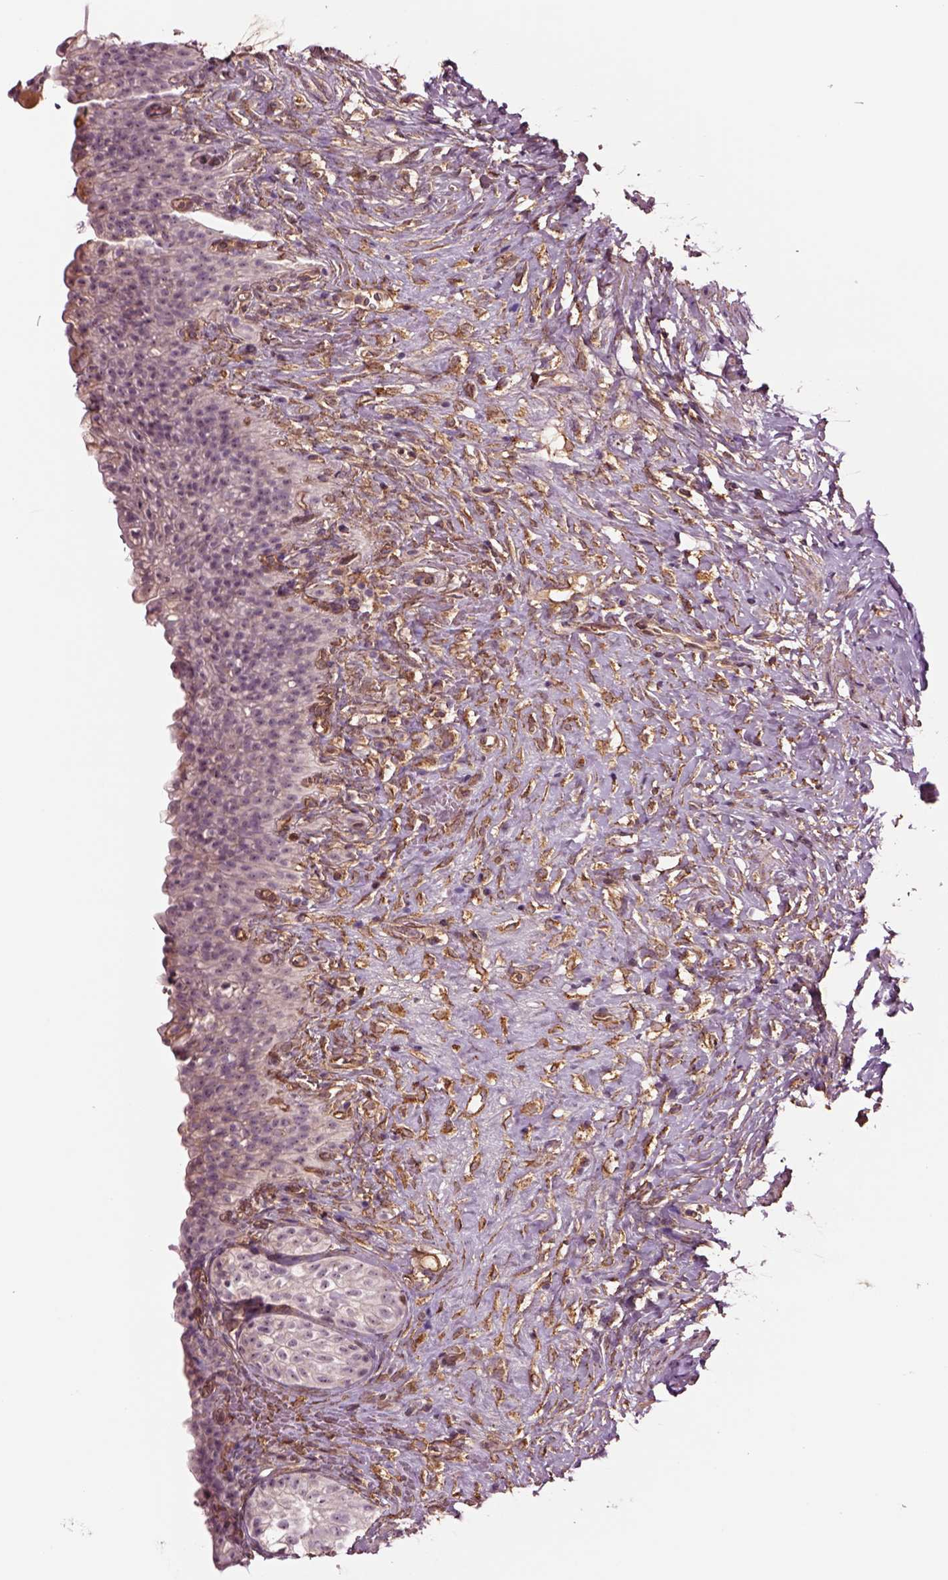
{"staining": {"intensity": "negative", "quantity": "none", "location": "none"}, "tissue": "urinary bladder", "cell_type": "Urothelial cells", "image_type": "normal", "snomed": [{"axis": "morphology", "description": "Normal tissue, NOS"}, {"axis": "topography", "description": "Urinary bladder"}, {"axis": "topography", "description": "Prostate"}], "caption": "Immunohistochemical staining of unremarkable human urinary bladder reveals no significant staining in urothelial cells.", "gene": "HTR1B", "patient": {"sex": "male", "age": 76}}